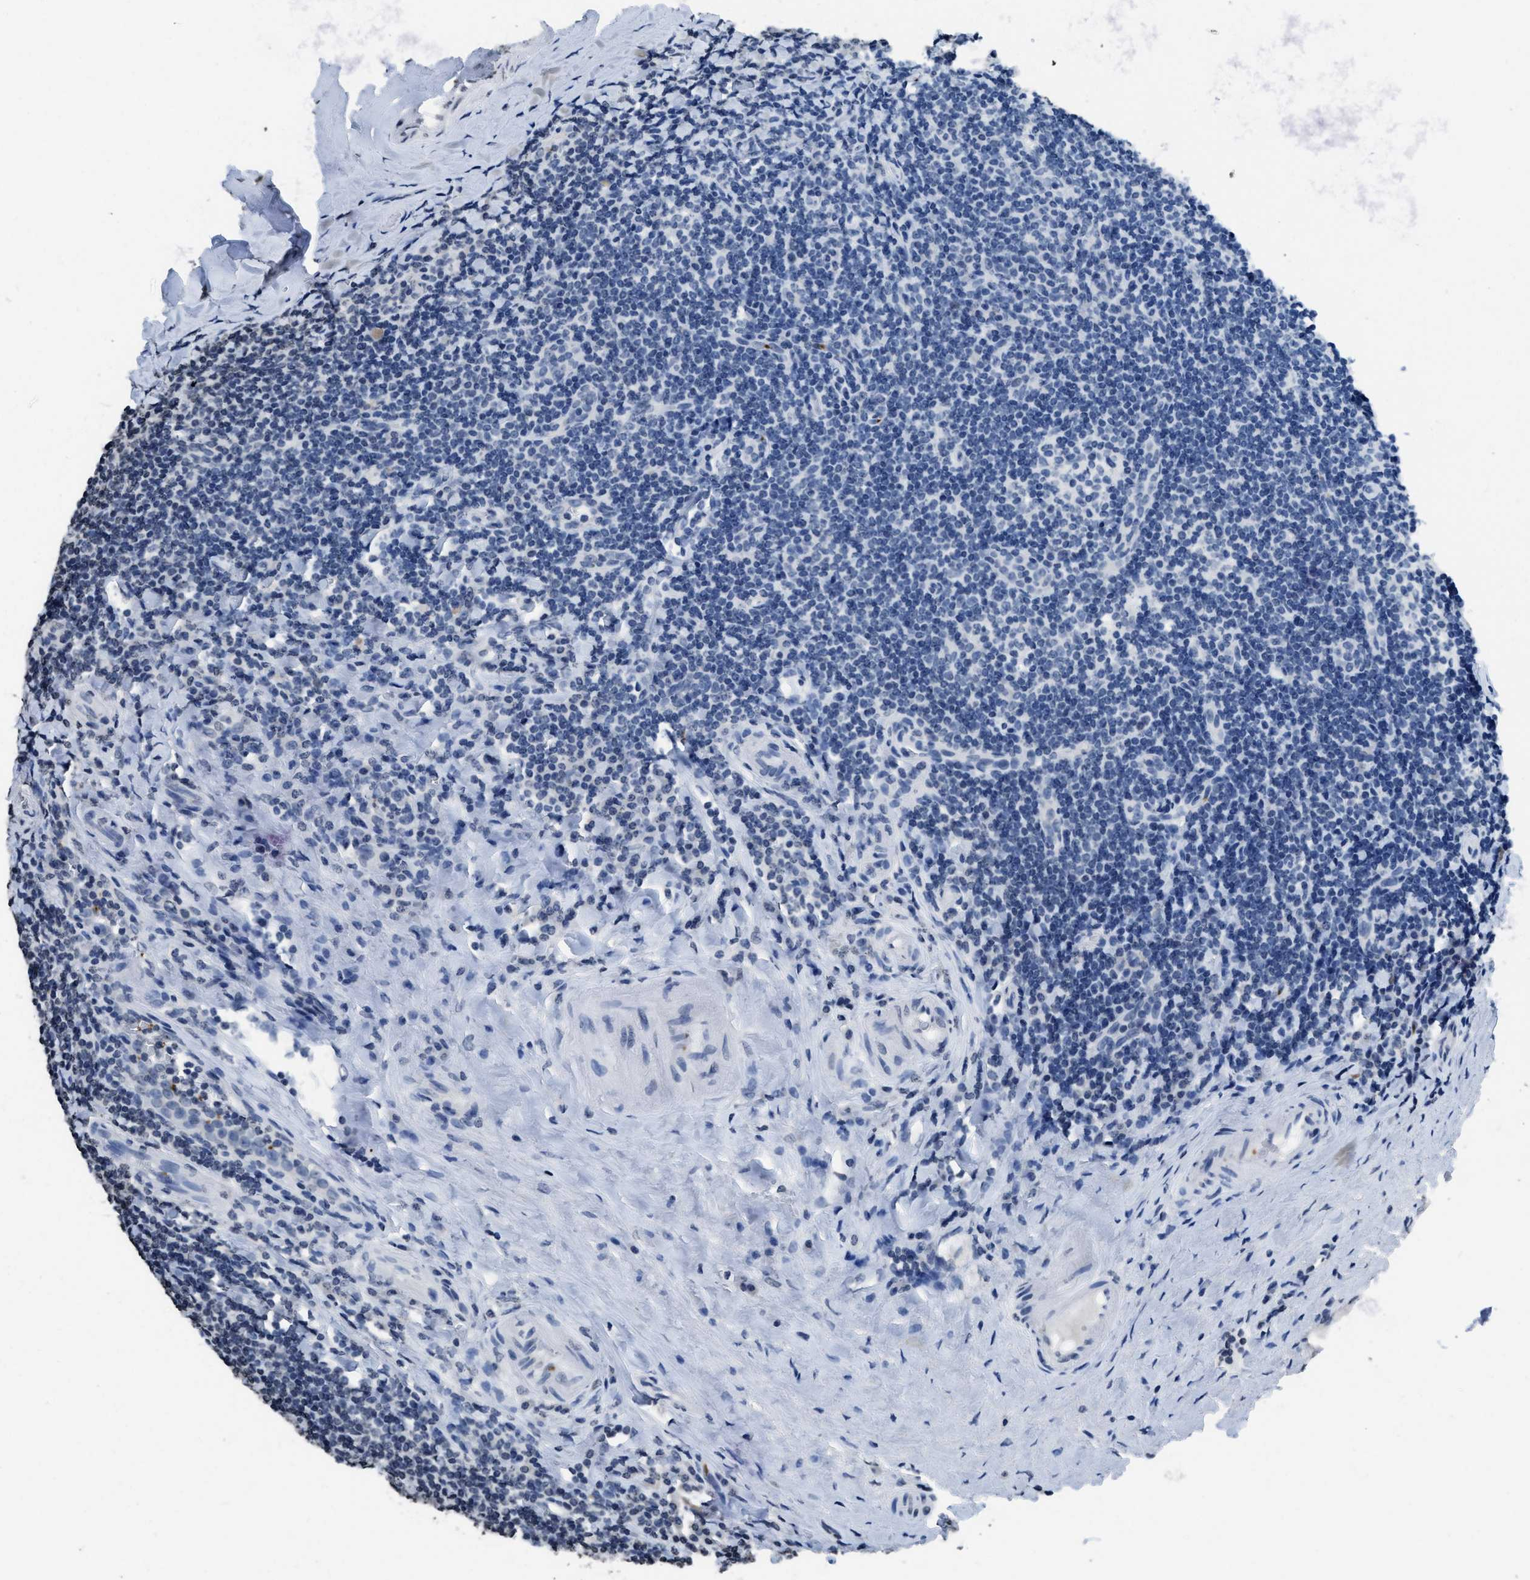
{"staining": {"intensity": "negative", "quantity": "none", "location": "none"}, "tissue": "tonsil", "cell_type": "Germinal center cells", "image_type": "normal", "snomed": [{"axis": "morphology", "description": "Normal tissue, NOS"}, {"axis": "topography", "description": "Tonsil"}], "caption": "Immunohistochemical staining of normal tonsil exhibits no significant staining in germinal center cells.", "gene": "ITGA2B", "patient": {"sex": "male", "age": 37}}